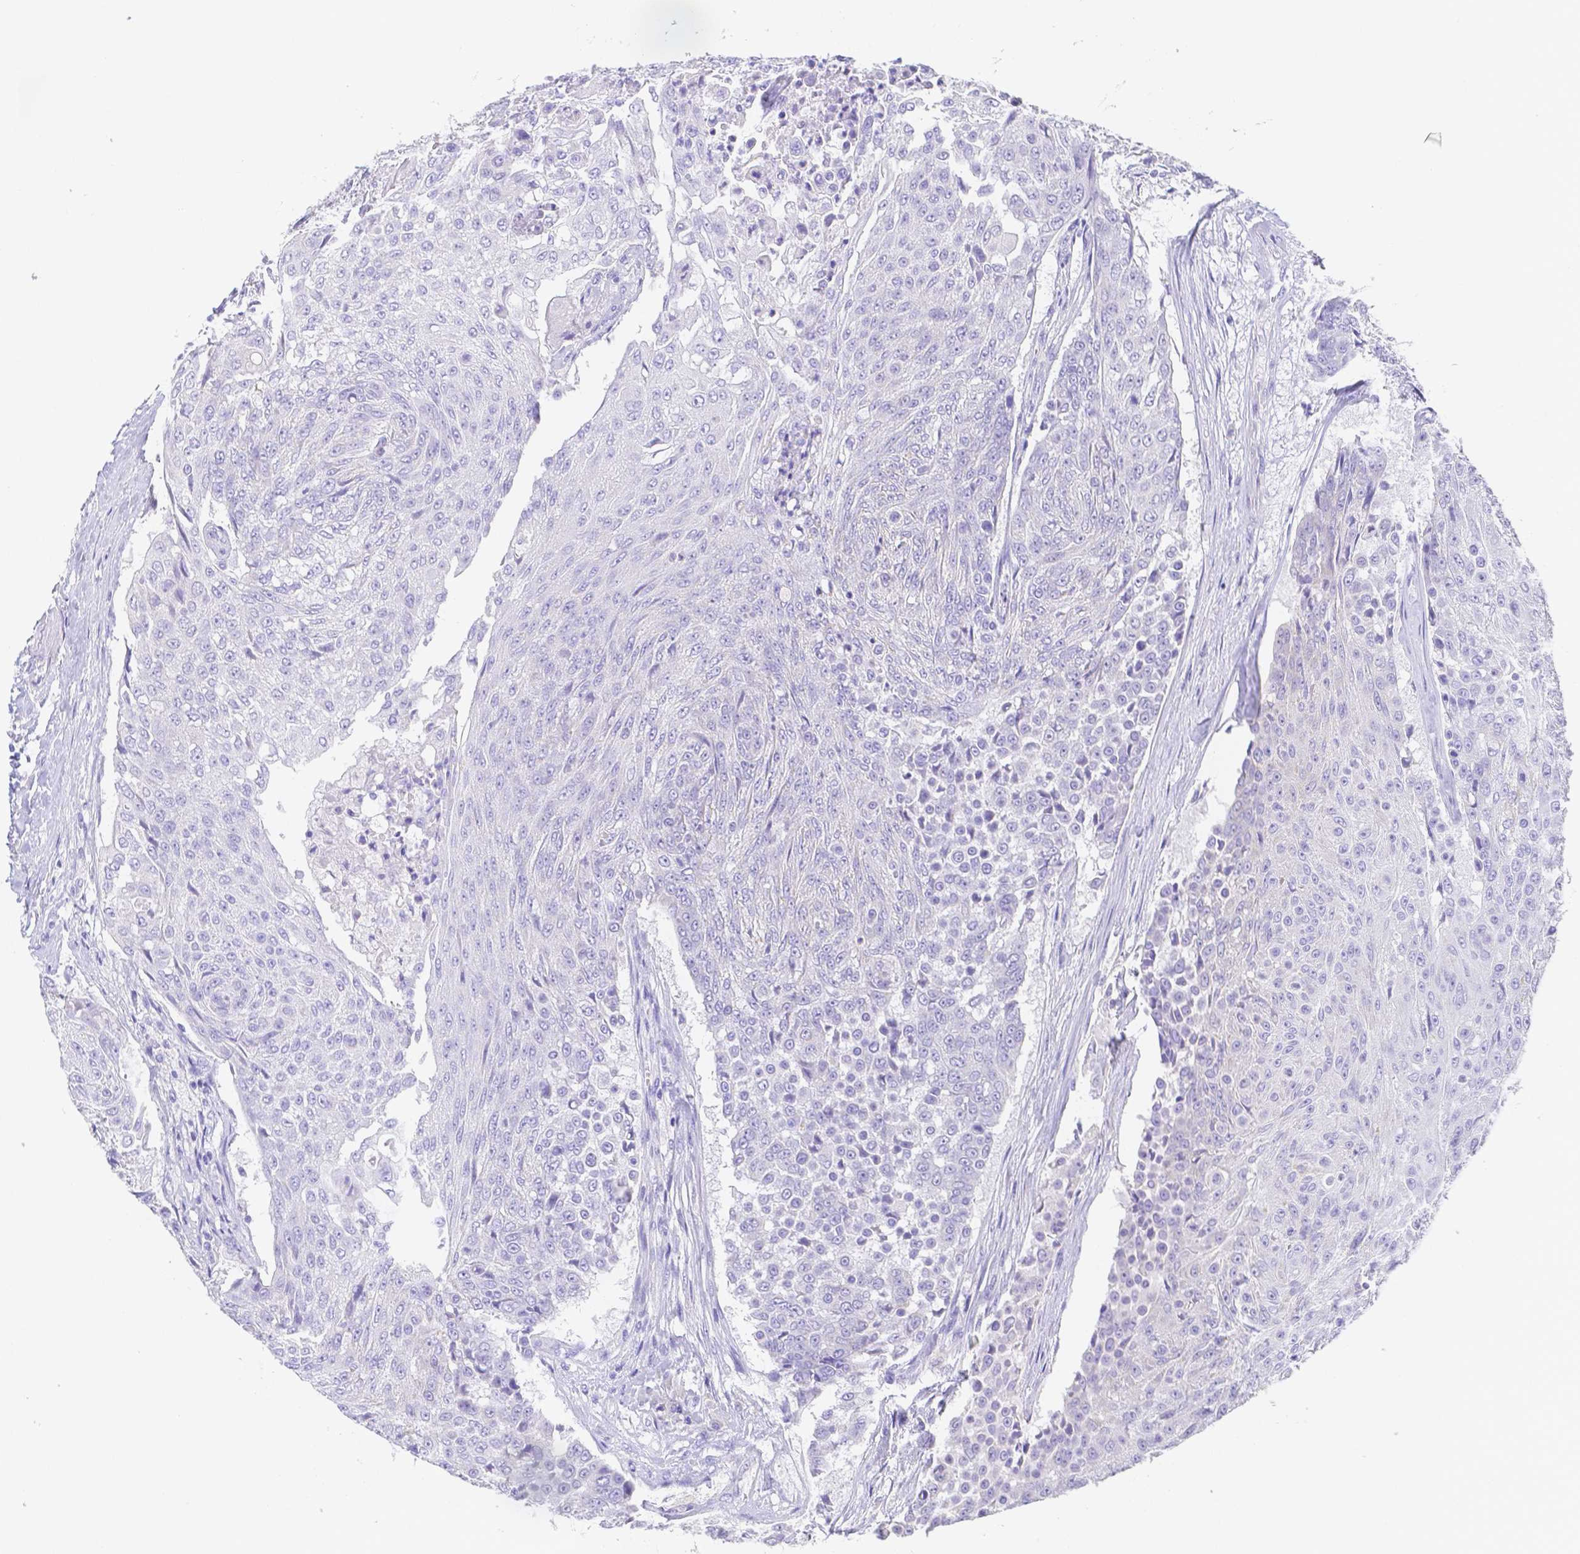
{"staining": {"intensity": "negative", "quantity": "none", "location": "none"}, "tissue": "urothelial cancer", "cell_type": "Tumor cells", "image_type": "cancer", "snomed": [{"axis": "morphology", "description": "Urothelial carcinoma, High grade"}, {"axis": "topography", "description": "Urinary bladder"}], "caption": "Urothelial cancer stained for a protein using IHC demonstrates no staining tumor cells.", "gene": "ZG16B", "patient": {"sex": "female", "age": 63}}